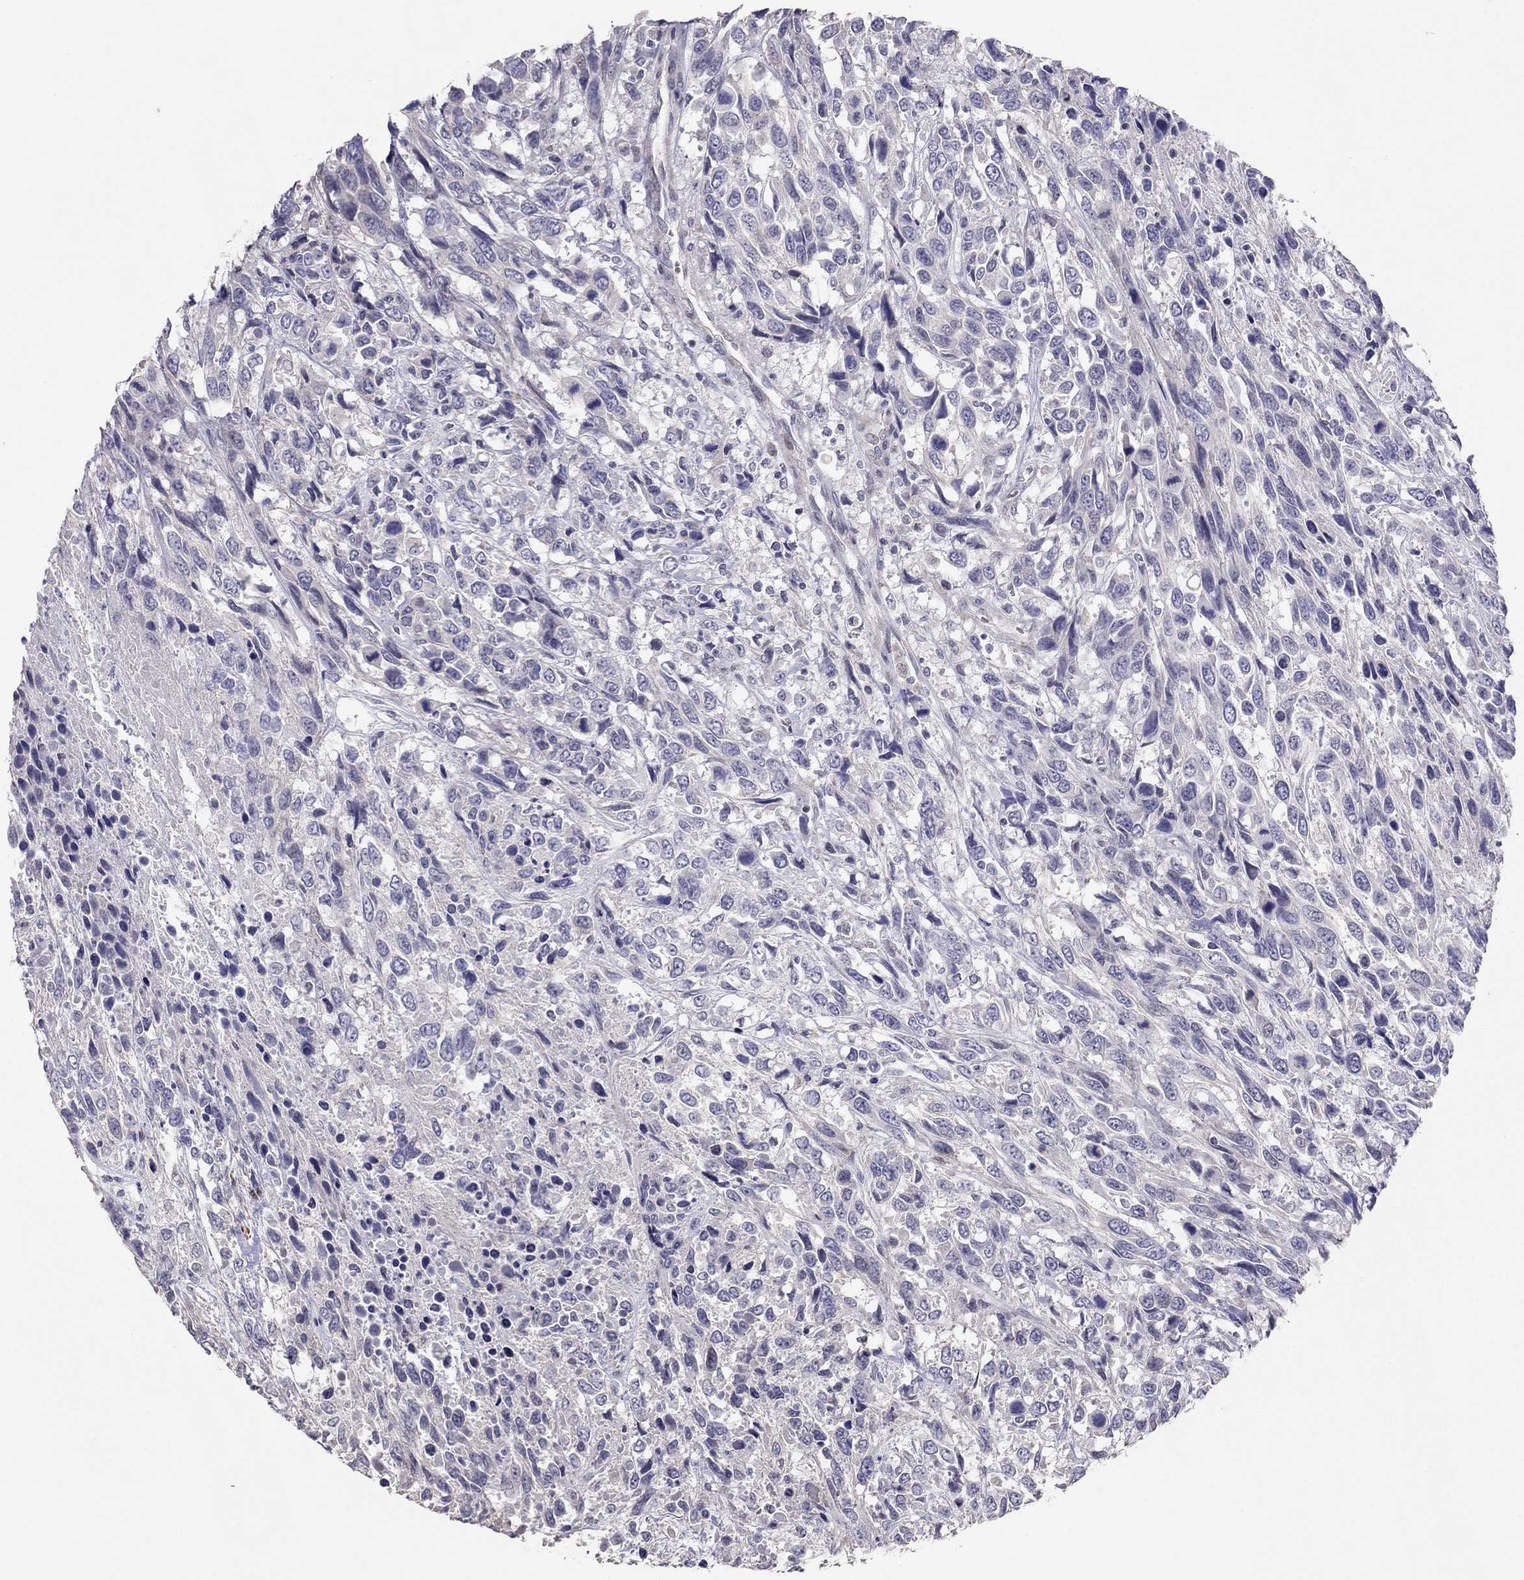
{"staining": {"intensity": "negative", "quantity": "none", "location": "none"}, "tissue": "urothelial cancer", "cell_type": "Tumor cells", "image_type": "cancer", "snomed": [{"axis": "morphology", "description": "Urothelial carcinoma, High grade"}, {"axis": "topography", "description": "Urinary bladder"}], "caption": "Urothelial carcinoma (high-grade) was stained to show a protein in brown. There is no significant expression in tumor cells. Brightfield microscopy of IHC stained with DAB (3,3'-diaminobenzidine) (brown) and hematoxylin (blue), captured at high magnification.", "gene": "SYTL2", "patient": {"sex": "female", "age": 70}}